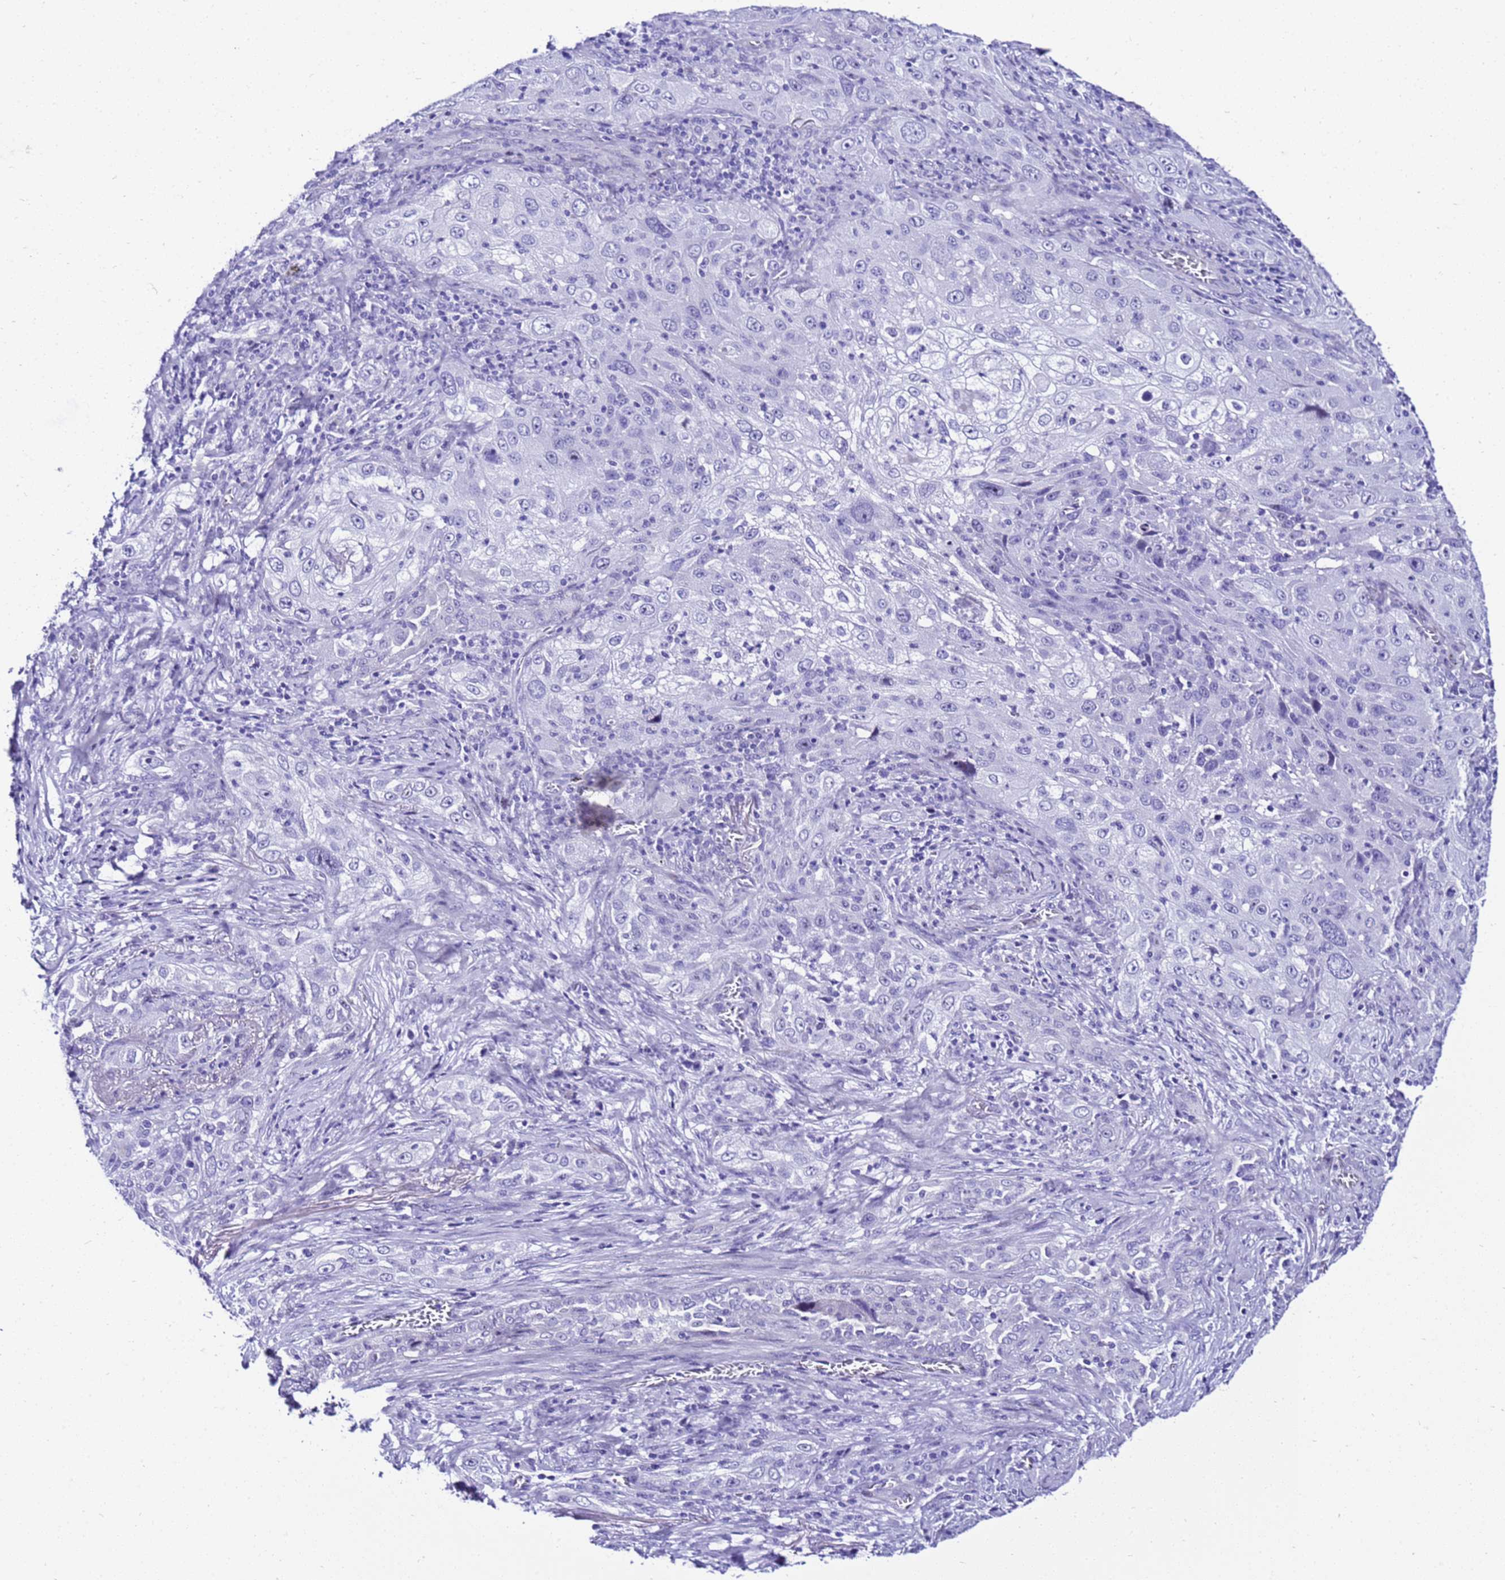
{"staining": {"intensity": "negative", "quantity": "none", "location": "none"}, "tissue": "lung cancer", "cell_type": "Tumor cells", "image_type": "cancer", "snomed": [{"axis": "morphology", "description": "Squamous cell carcinoma, NOS"}, {"axis": "topography", "description": "Lung"}], "caption": "This is an IHC image of squamous cell carcinoma (lung). There is no positivity in tumor cells.", "gene": "ZNF417", "patient": {"sex": "female", "age": 69}}